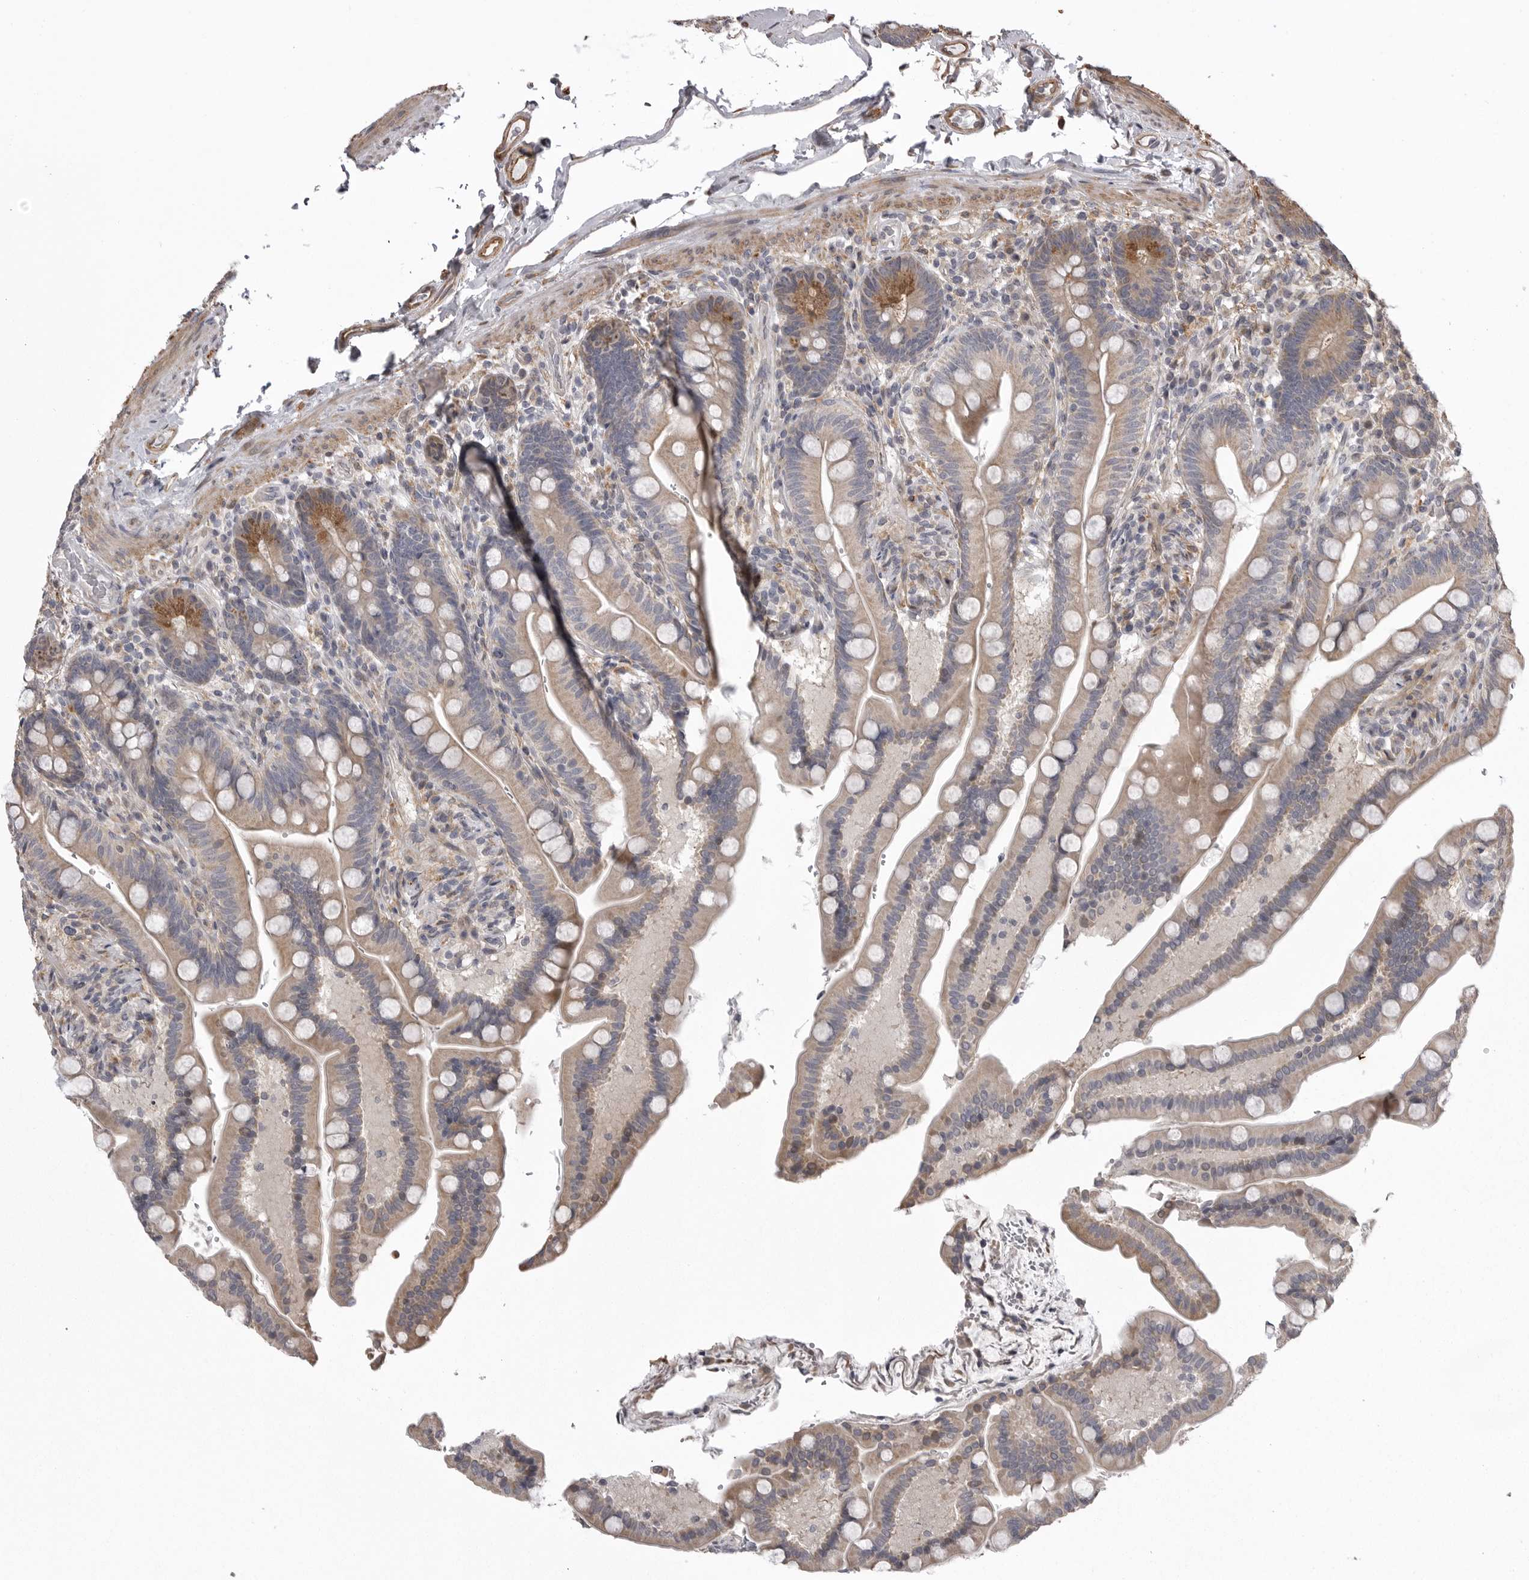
{"staining": {"intensity": "moderate", "quantity": ">75%", "location": "cytoplasmic/membranous"}, "tissue": "colon", "cell_type": "Endothelial cells", "image_type": "normal", "snomed": [{"axis": "morphology", "description": "Normal tissue, NOS"}, {"axis": "topography", "description": "Smooth muscle"}, {"axis": "topography", "description": "Colon"}], "caption": "Brown immunohistochemical staining in normal colon shows moderate cytoplasmic/membranous staining in about >75% of endothelial cells. (Stains: DAB (3,3'-diaminobenzidine) in brown, nuclei in blue, Microscopy: brightfield microscopy at high magnification).", "gene": "ZNRF1", "patient": {"sex": "male", "age": 73}}